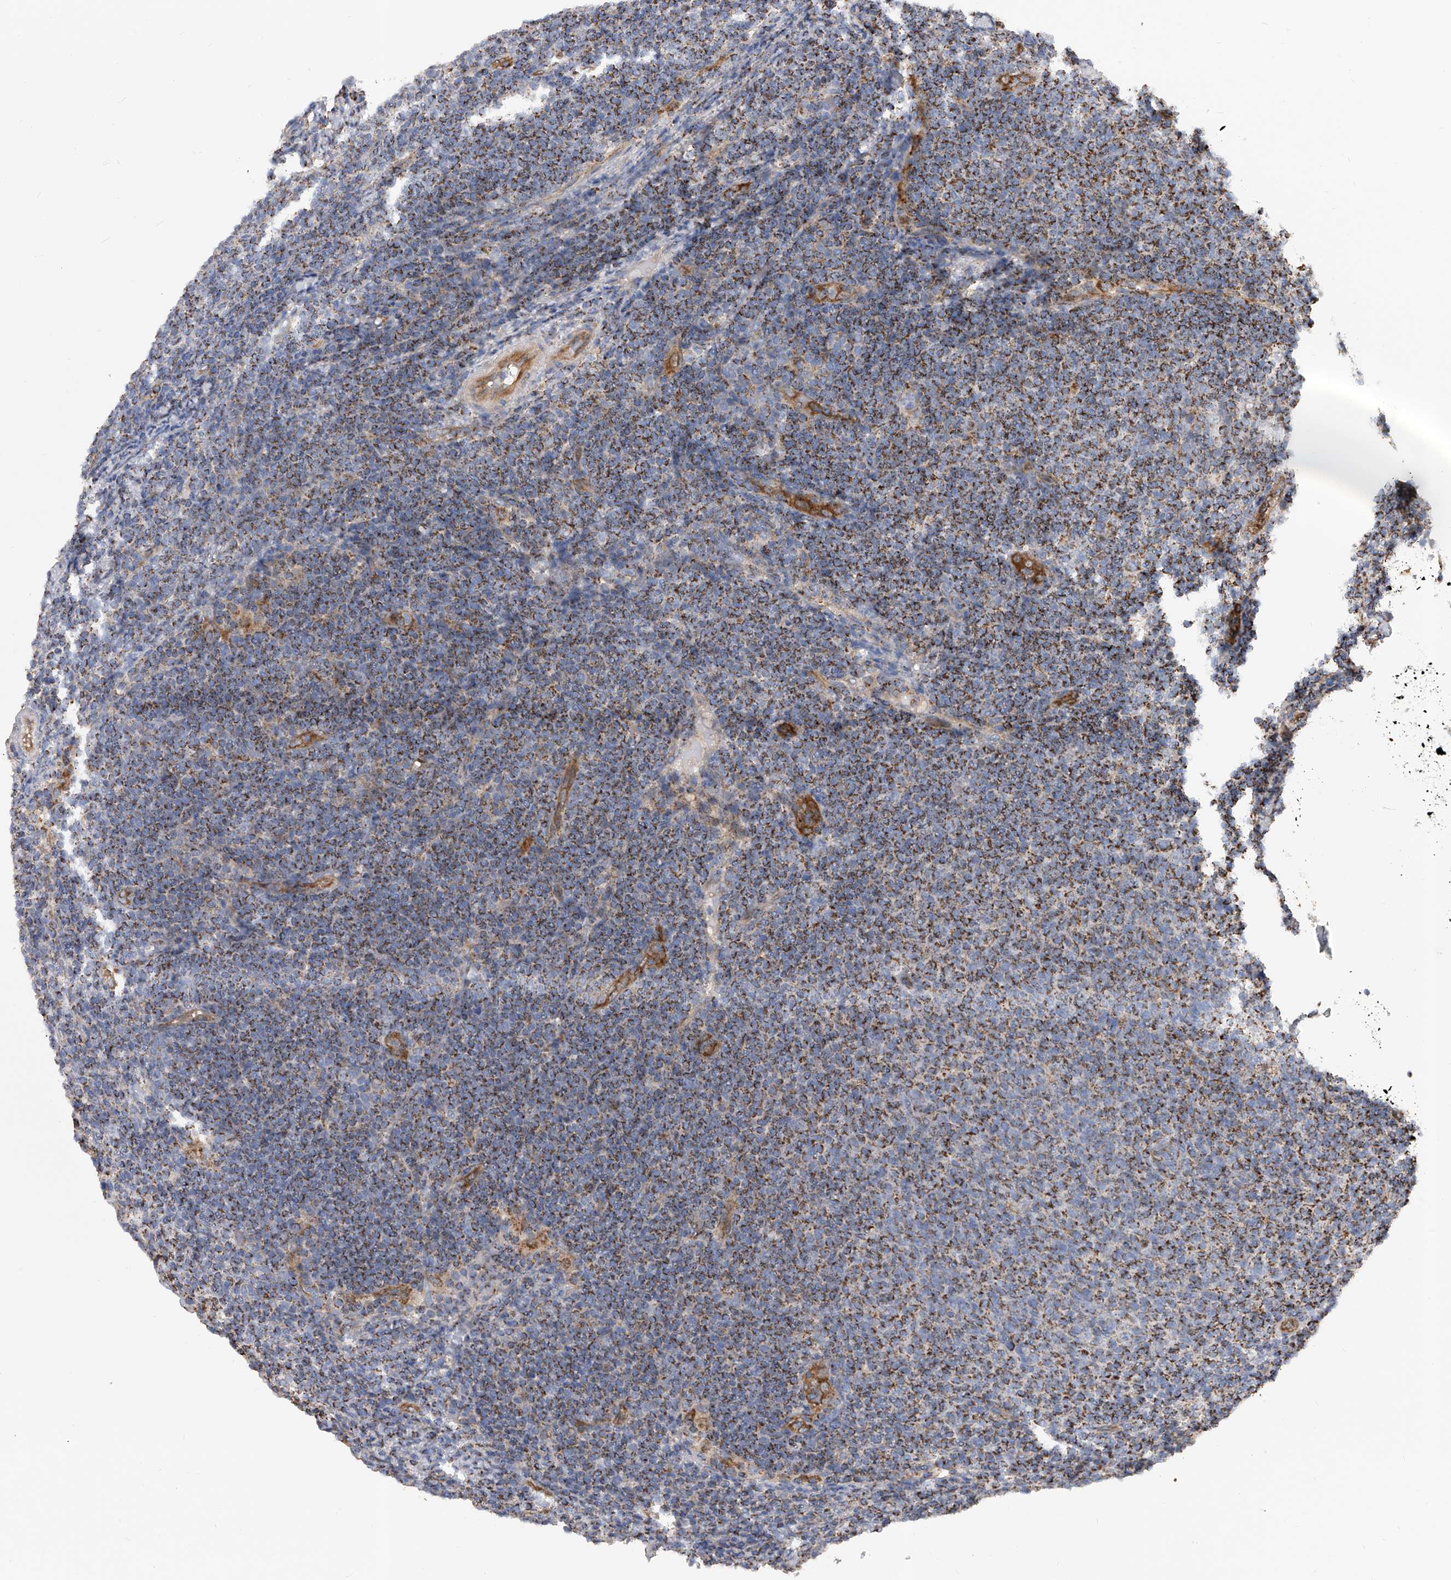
{"staining": {"intensity": "moderate", "quantity": ">75%", "location": "cytoplasmic/membranous"}, "tissue": "lymphoma", "cell_type": "Tumor cells", "image_type": "cancer", "snomed": [{"axis": "morphology", "description": "Malignant lymphoma, non-Hodgkin's type, Low grade"}, {"axis": "topography", "description": "Lymph node"}], "caption": "DAB (3,3'-diaminobenzidine) immunohistochemical staining of human lymphoma reveals moderate cytoplasmic/membranous protein positivity in about >75% of tumor cells. (Stains: DAB (3,3'-diaminobenzidine) in brown, nuclei in blue, Microscopy: brightfield microscopy at high magnification).", "gene": "PDSS2", "patient": {"sex": "male", "age": 66}}